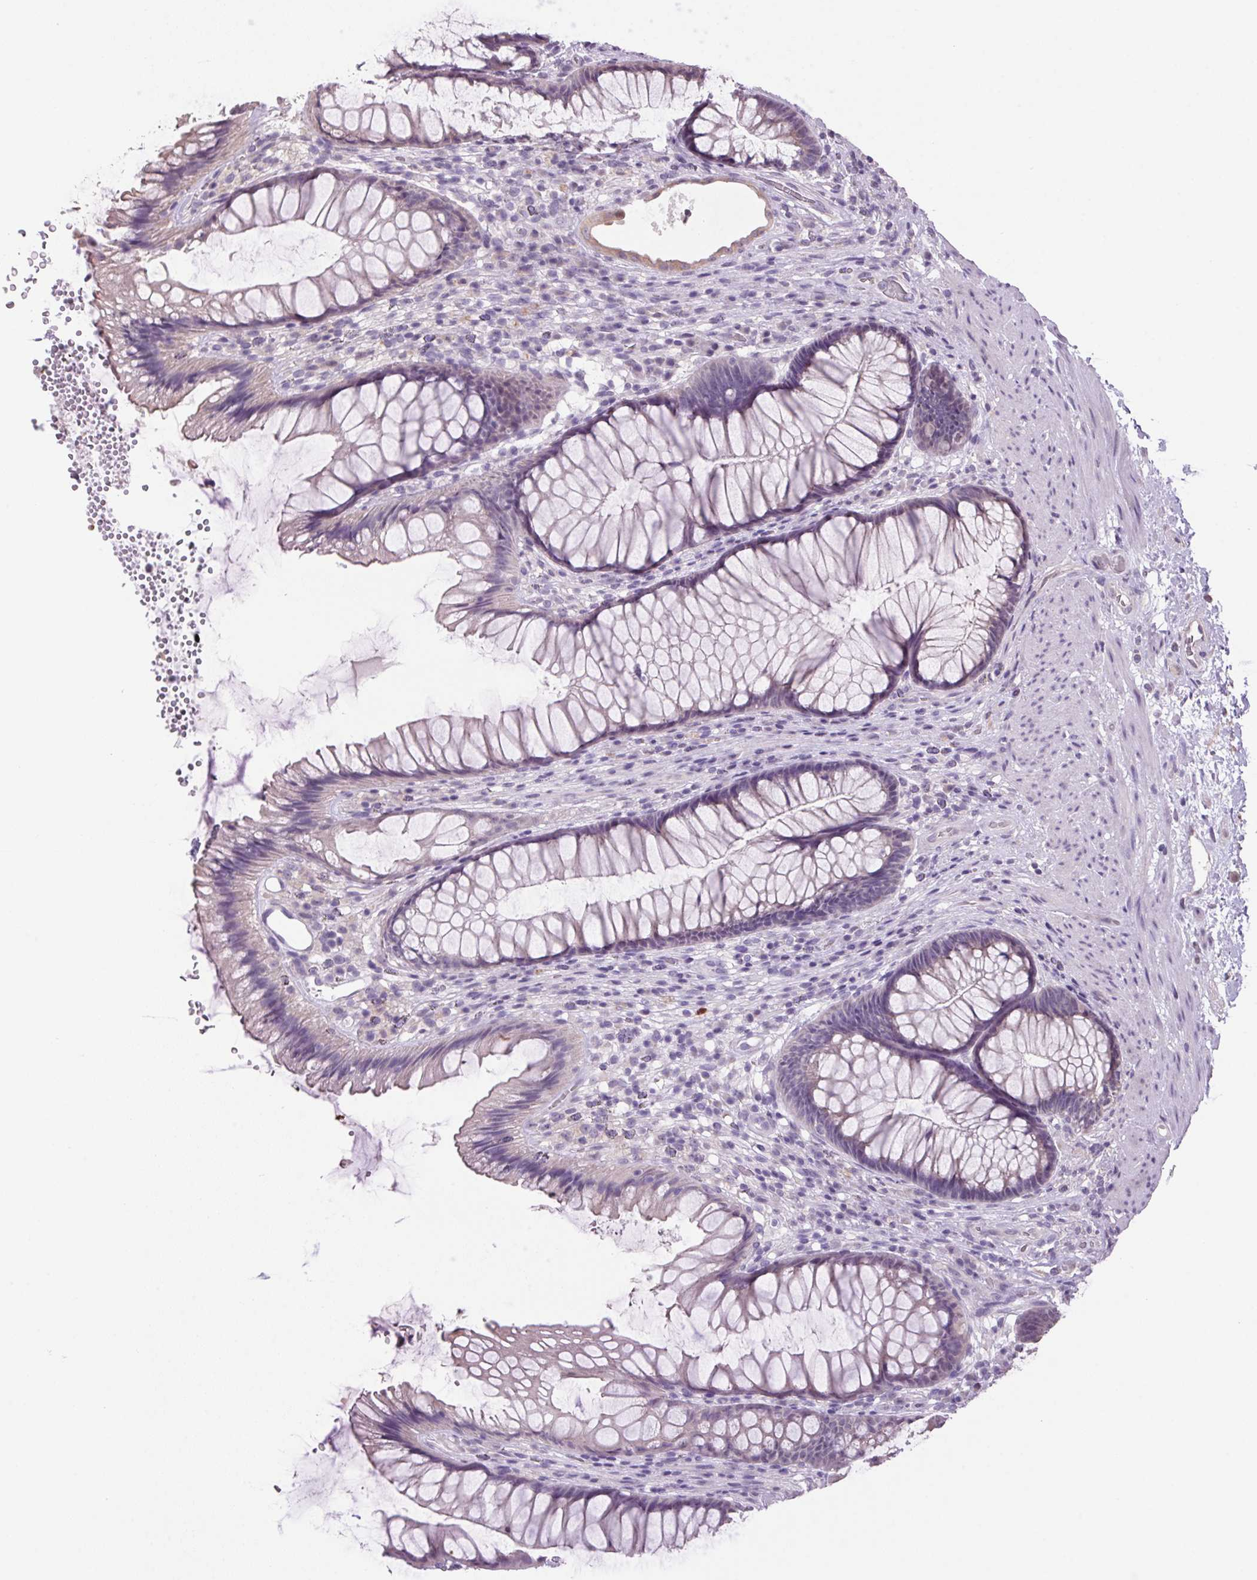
{"staining": {"intensity": "weak", "quantity": "<25%", "location": "cytoplasmic/membranous"}, "tissue": "rectum", "cell_type": "Glandular cells", "image_type": "normal", "snomed": [{"axis": "morphology", "description": "Normal tissue, NOS"}, {"axis": "topography", "description": "Rectum"}], "caption": "An image of rectum stained for a protein demonstrates no brown staining in glandular cells. (Brightfield microscopy of DAB IHC at high magnification).", "gene": "VWA3B", "patient": {"sex": "male", "age": 53}}